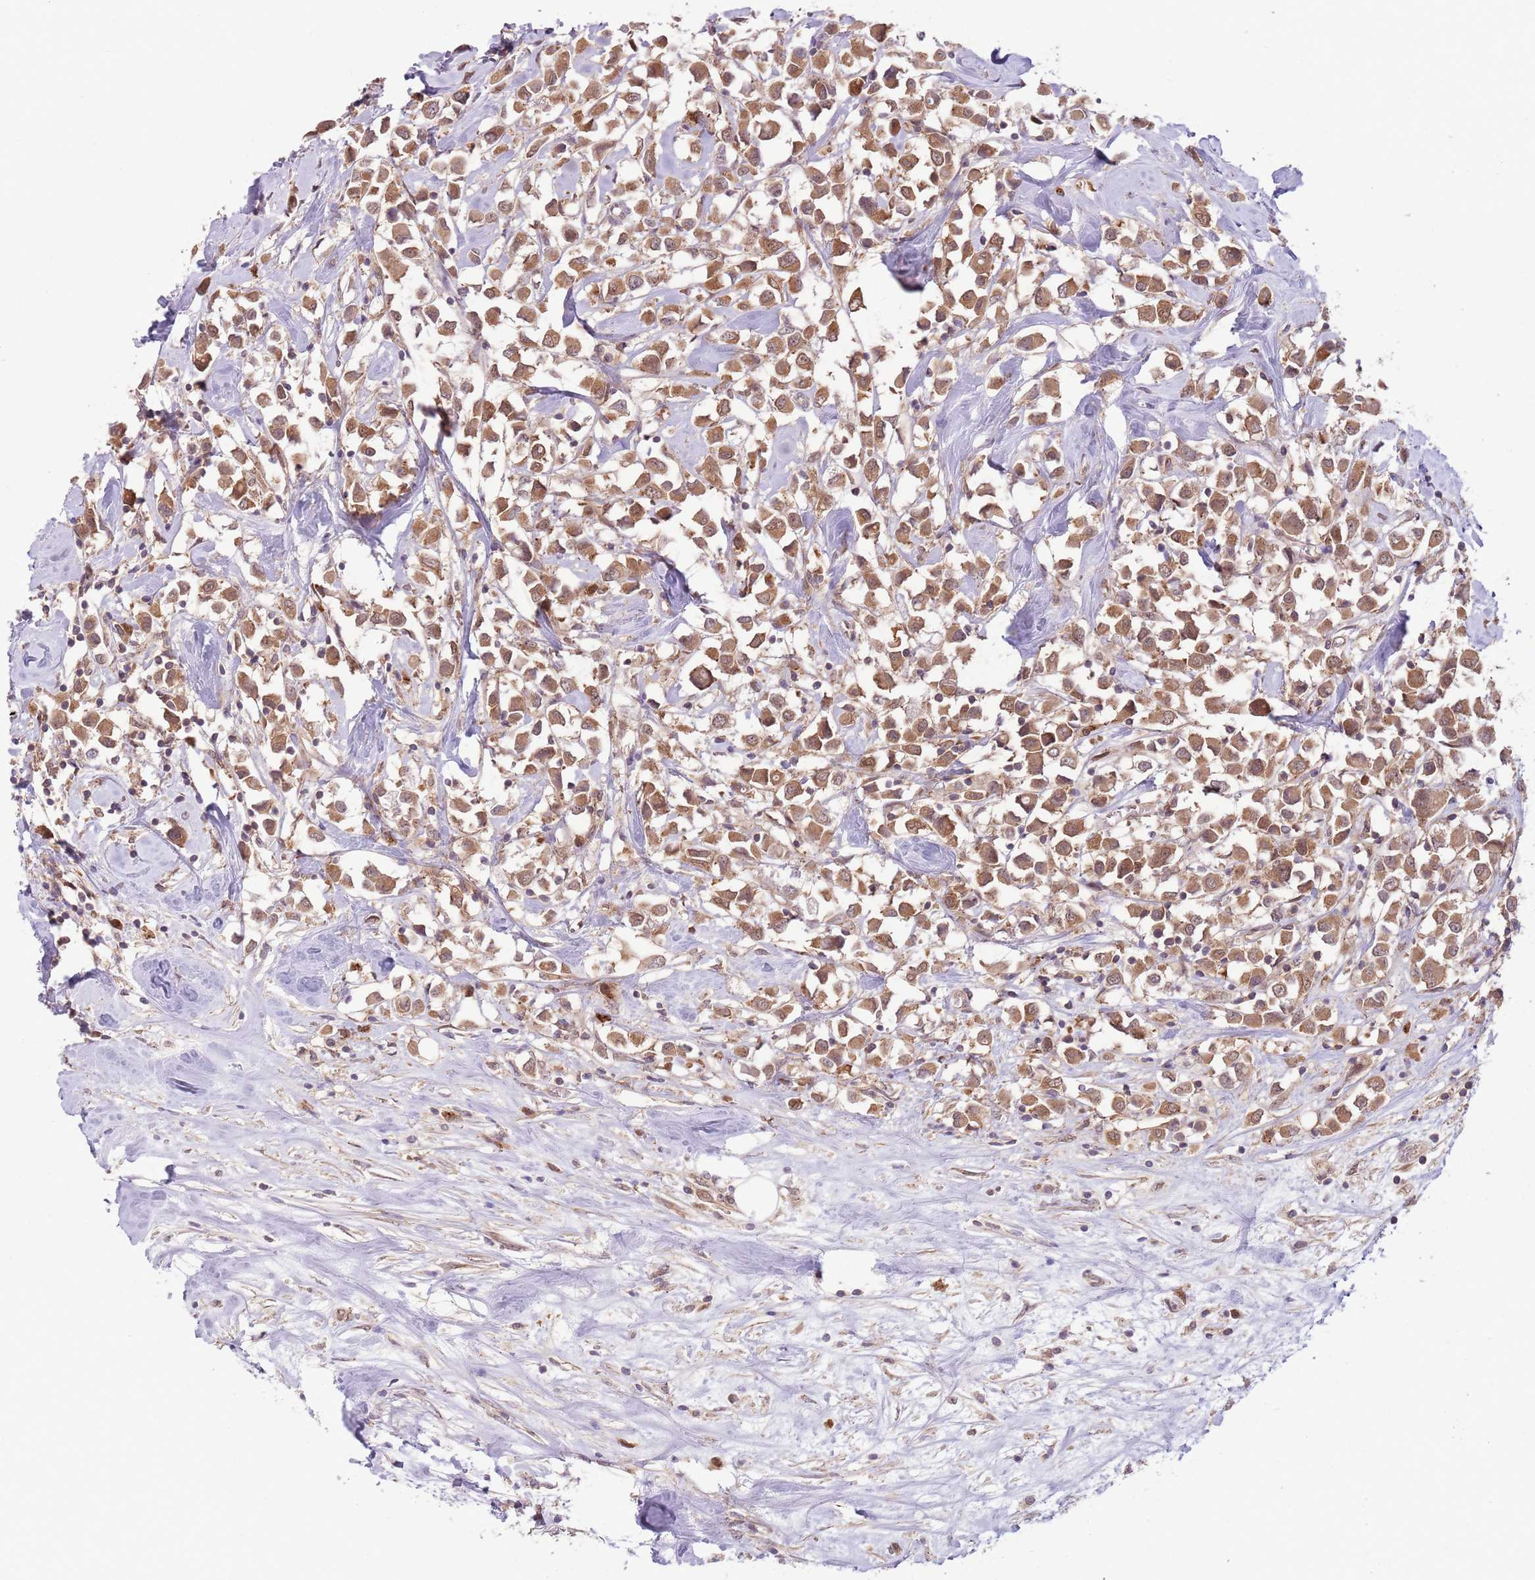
{"staining": {"intensity": "moderate", "quantity": ">75%", "location": "cytoplasmic/membranous"}, "tissue": "breast cancer", "cell_type": "Tumor cells", "image_type": "cancer", "snomed": [{"axis": "morphology", "description": "Duct carcinoma"}, {"axis": "topography", "description": "Breast"}], "caption": "Invasive ductal carcinoma (breast) was stained to show a protein in brown. There is medium levels of moderate cytoplasmic/membranous positivity in approximately >75% of tumor cells.", "gene": "COPE", "patient": {"sex": "female", "age": 61}}